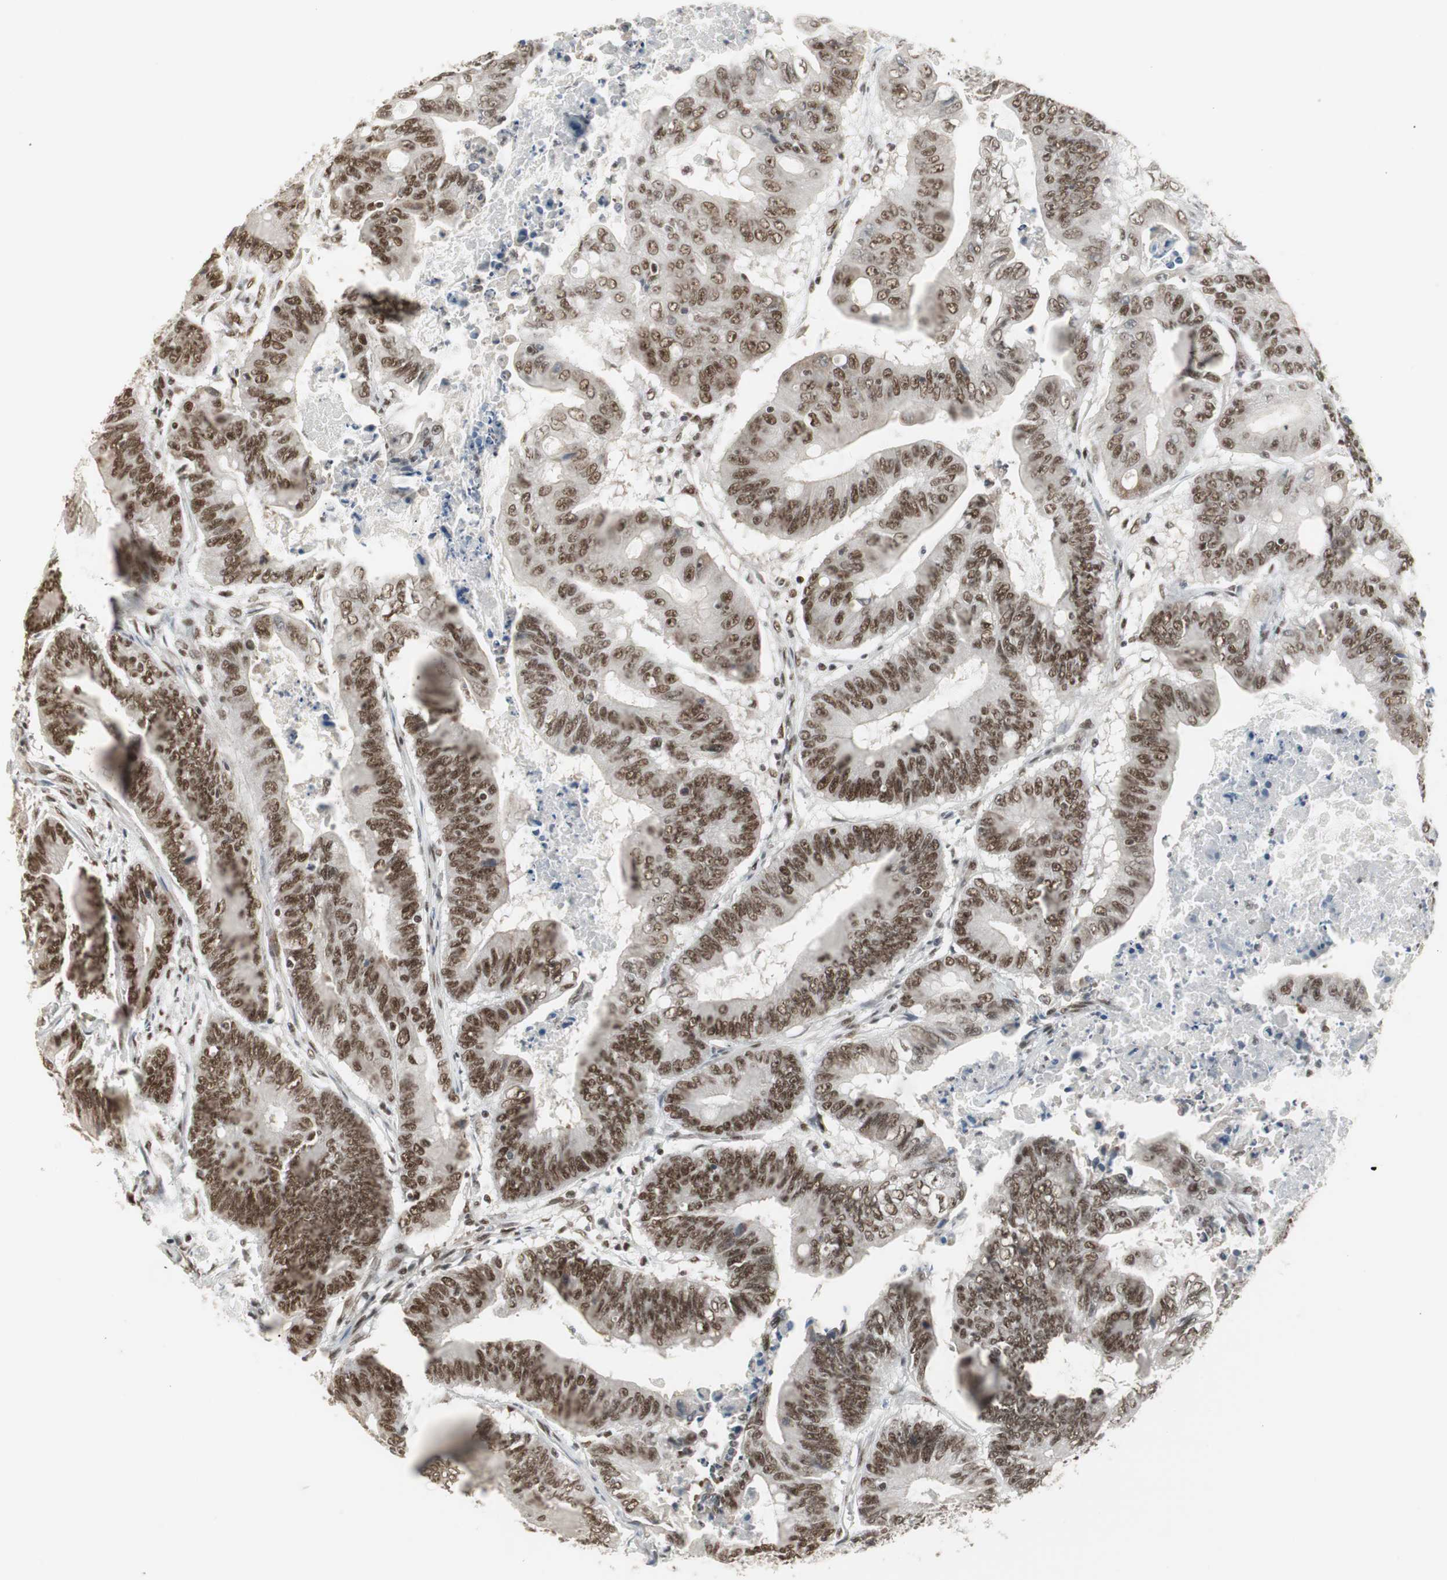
{"staining": {"intensity": "strong", "quantity": ">75%", "location": "nuclear"}, "tissue": "colorectal cancer", "cell_type": "Tumor cells", "image_type": "cancer", "snomed": [{"axis": "morphology", "description": "Adenocarcinoma, NOS"}, {"axis": "topography", "description": "Colon"}], "caption": "Protein positivity by IHC shows strong nuclear expression in about >75% of tumor cells in colorectal adenocarcinoma. The staining was performed using DAB (3,3'-diaminobenzidine), with brown indicating positive protein expression. Nuclei are stained blue with hematoxylin.", "gene": "RTF1", "patient": {"sex": "male", "age": 45}}